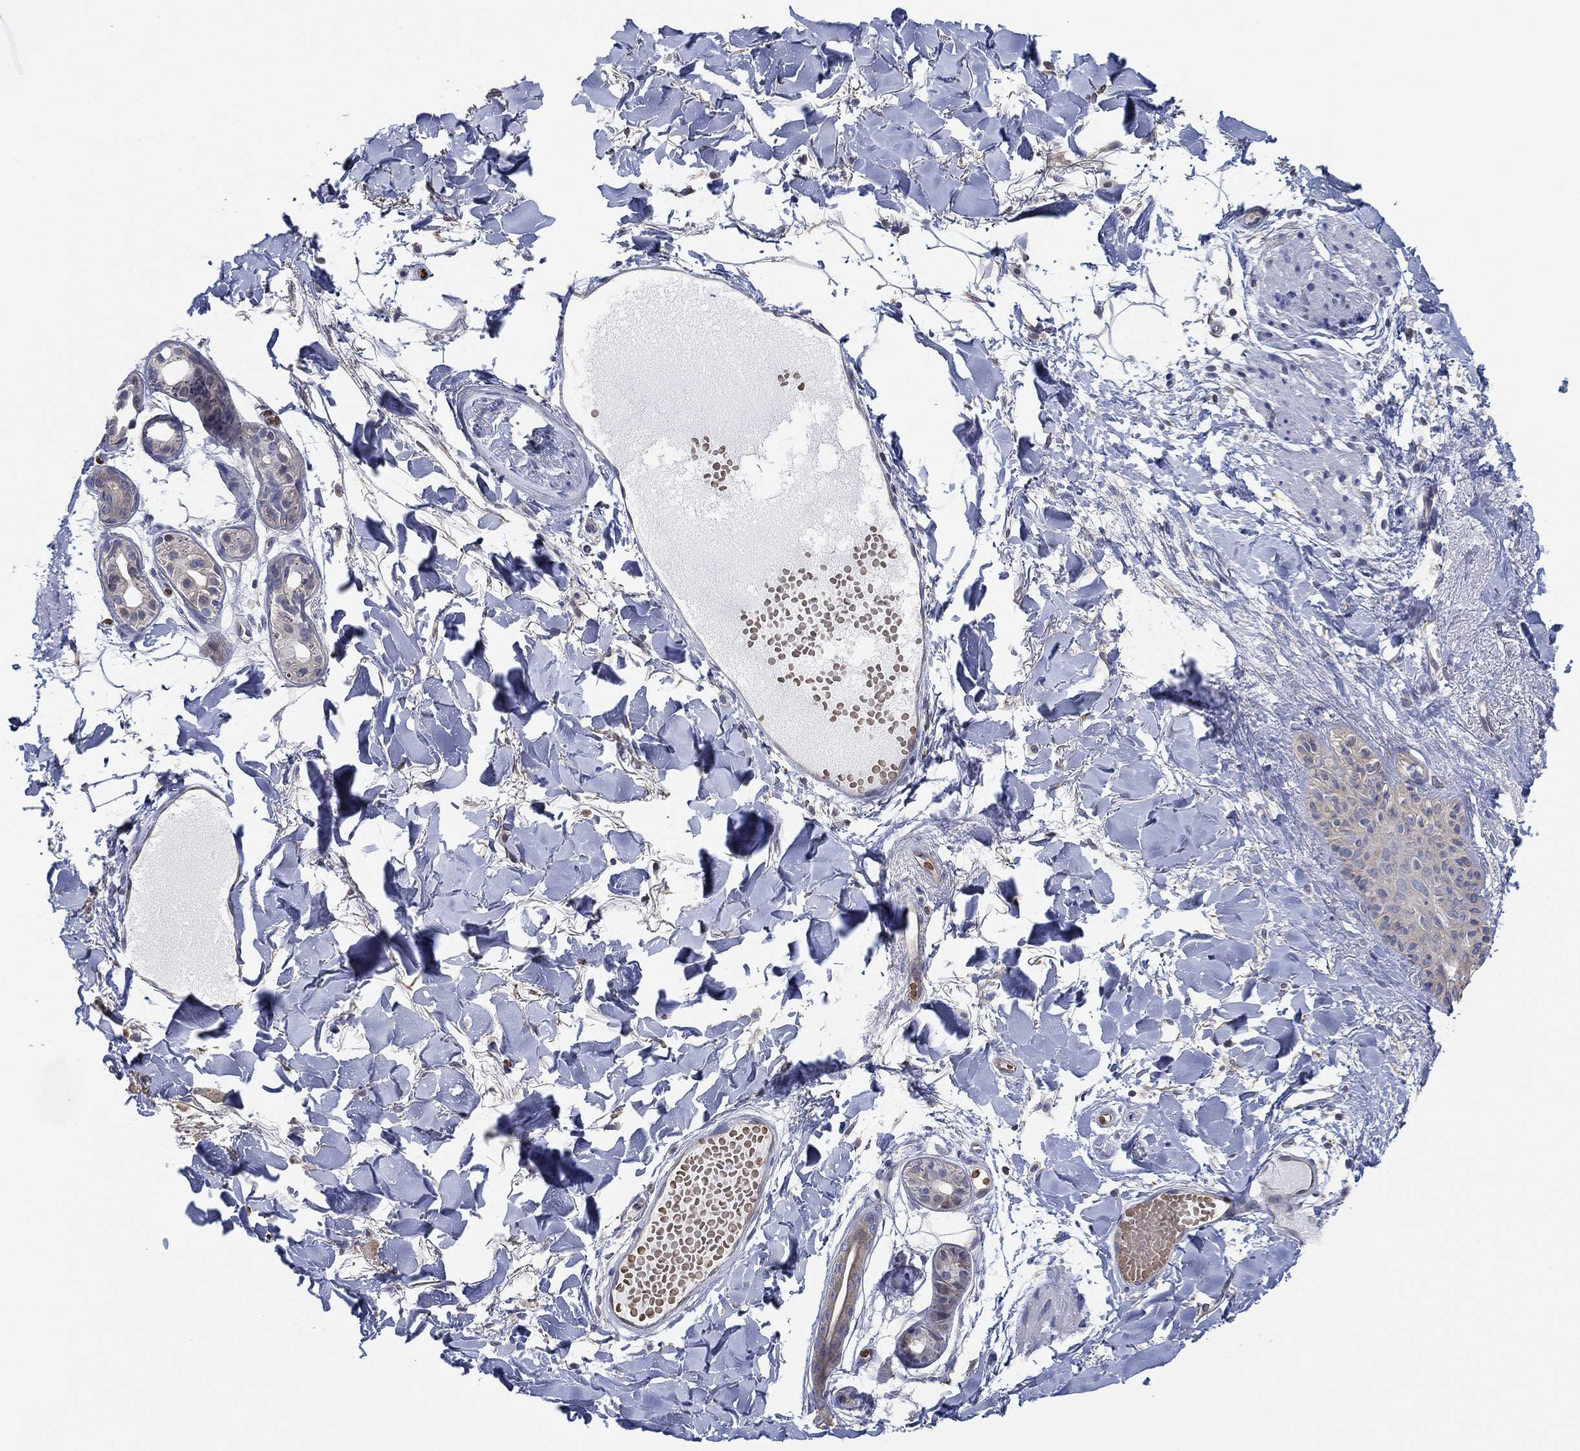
{"staining": {"intensity": "negative", "quantity": "none", "location": "none"}, "tissue": "skin cancer", "cell_type": "Tumor cells", "image_type": "cancer", "snomed": [{"axis": "morphology", "description": "Normal tissue, NOS"}, {"axis": "morphology", "description": "Basal cell carcinoma"}, {"axis": "topography", "description": "Skin"}], "caption": "Protein analysis of skin basal cell carcinoma demonstrates no significant positivity in tumor cells.", "gene": "CFTR", "patient": {"sex": "male", "age": 84}}